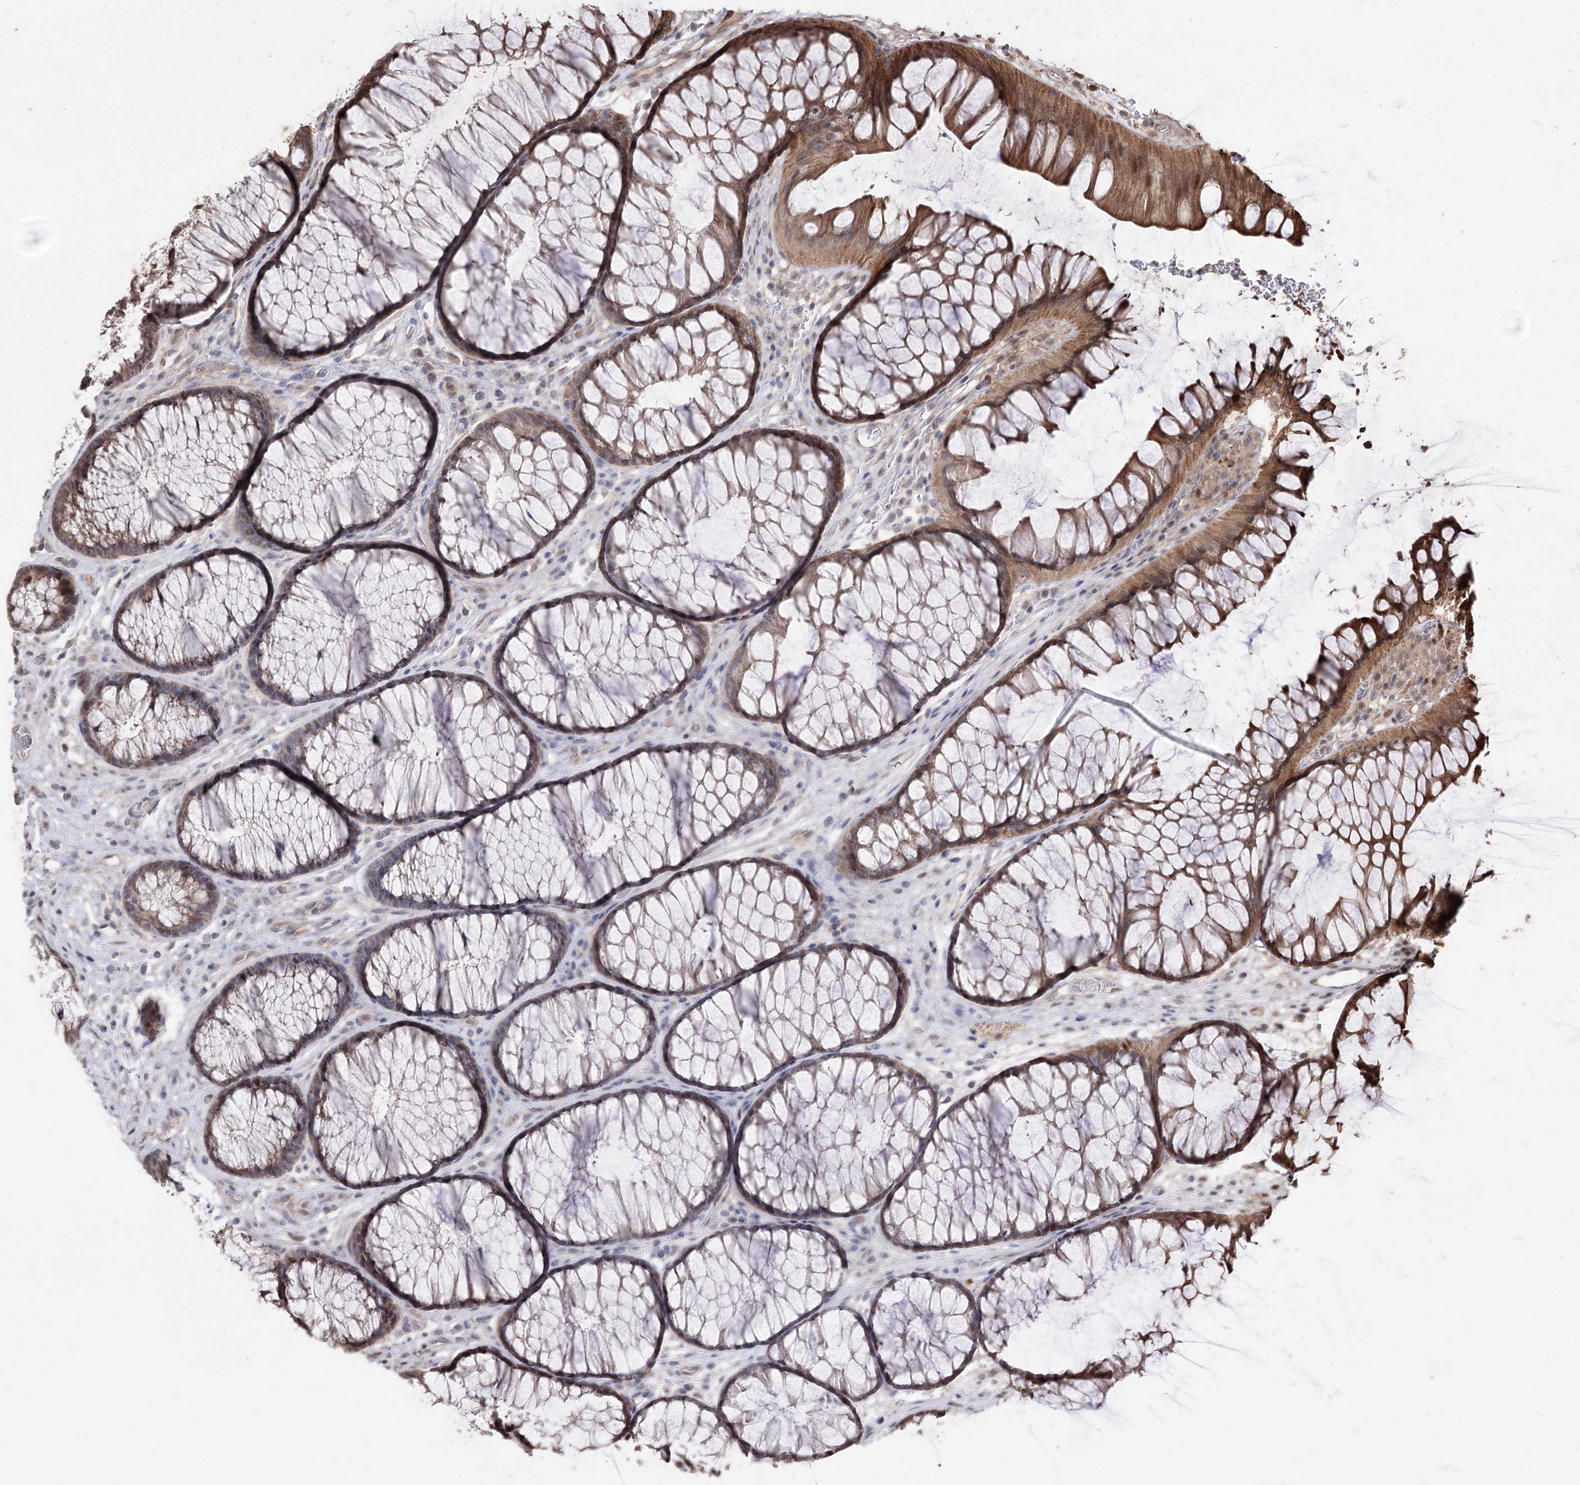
{"staining": {"intensity": "weak", "quantity": ">75%", "location": "cytoplasmic/membranous,nuclear"}, "tissue": "colon", "cell_type": "Endothelial cells", "image_type": "normal", "snomed": [{"axis": "morphology", "description": "Normal tissue, NOS"}, {"axis": "topography", "description": "Colon"}], "caption": "Immunohistochemistry (DAB (3,3'-diaminobenzidine)) staining of normal human colon shows weak cytoplasmic/membranous,nuclear protein staining in about >75% of endothelial cells.", "gene": "CPNE8", "patient": {"sex": "female", "age": 82}}